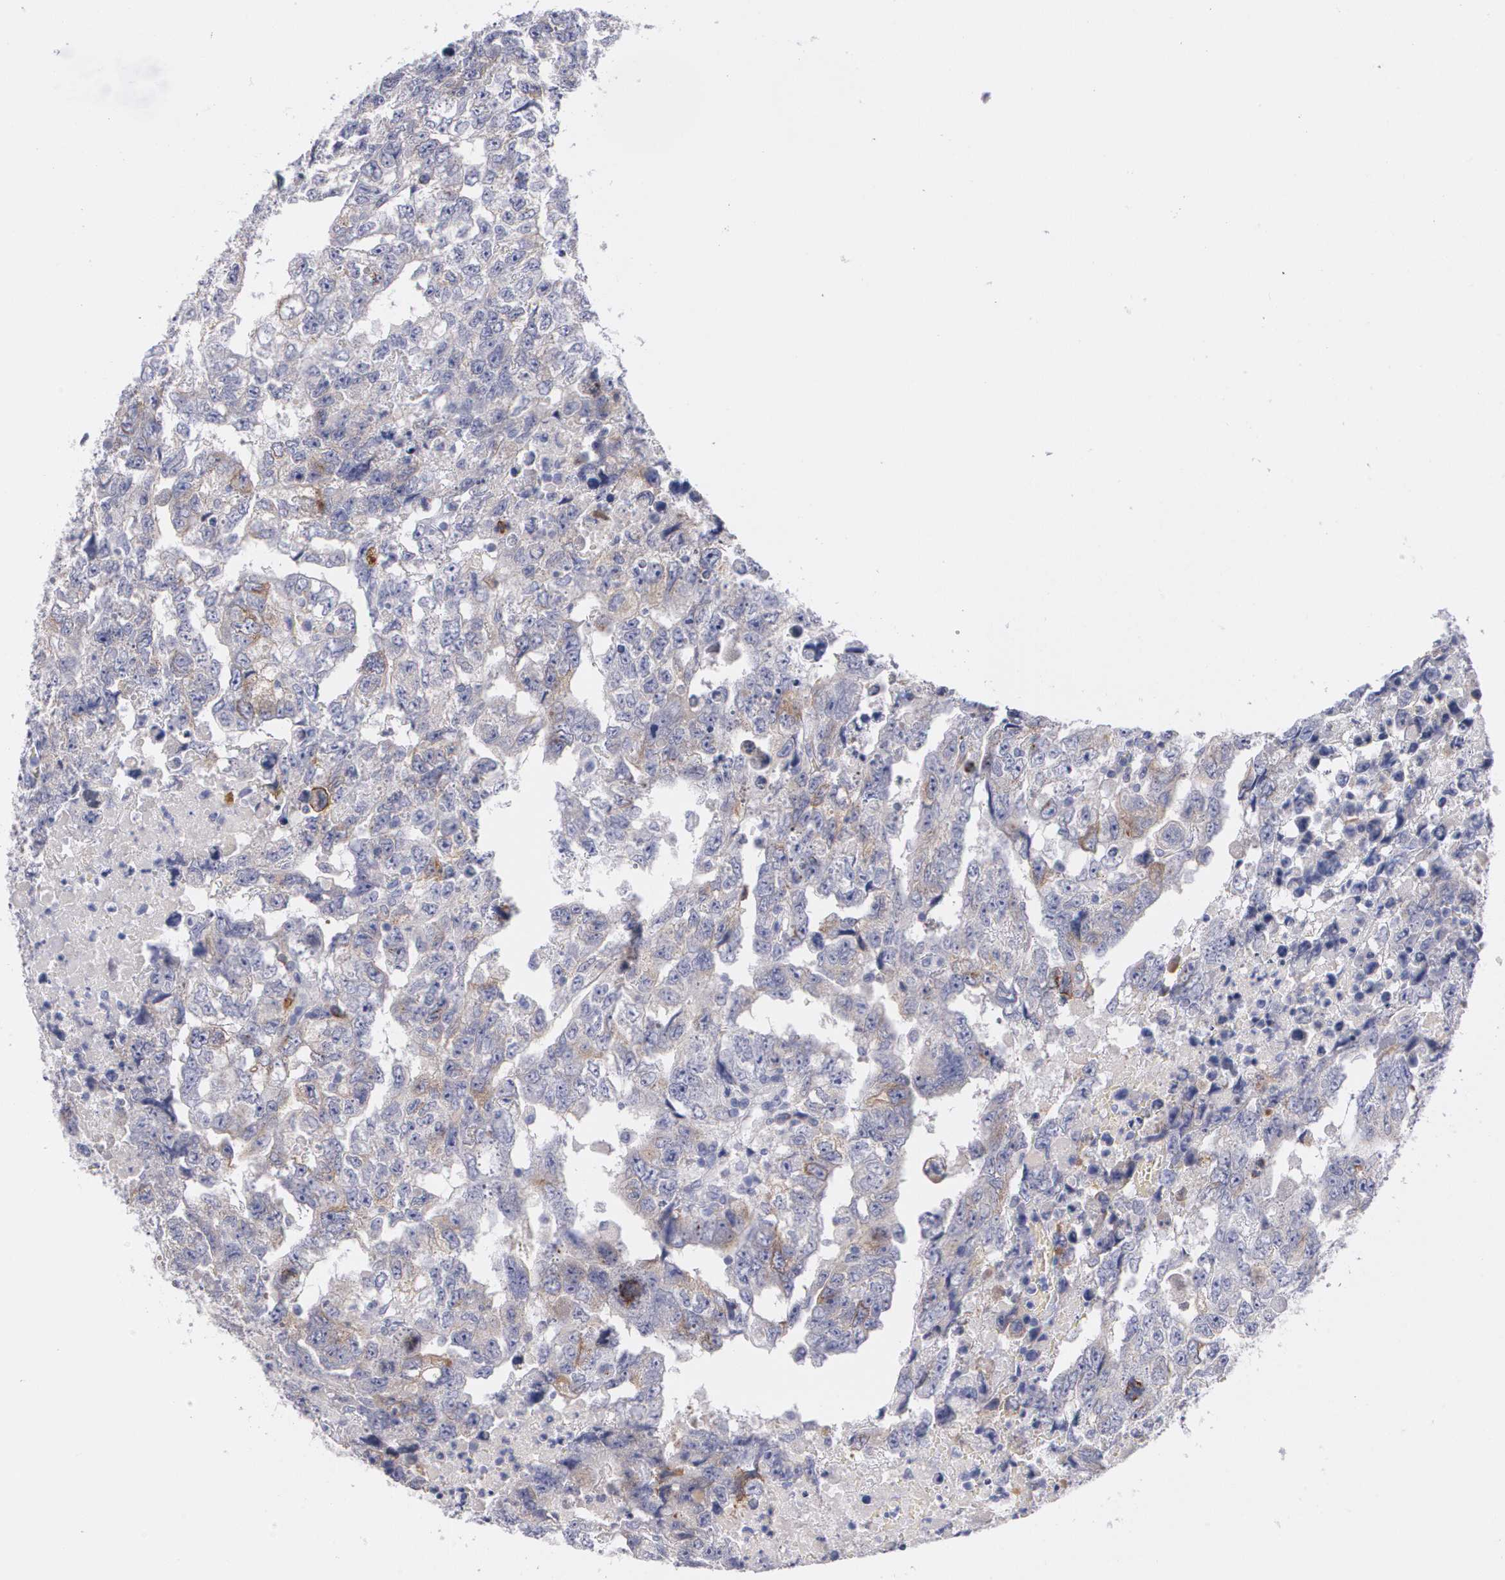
{"staining": {"intensity": "weak", "quantity": "25%-75%", "location": "cytoplasmic/membranous"}, "tissue": "testis cancer", "cell_type": "Tumor cells", "image_type": "cancer", "snomed": [{"axis": "morphology", "description": "Carcinoma, Embryonal, NOS"}, {"axis": "topography", "description": "Testis"}], "caption": "Human testis embryonal carcinoma stained with a protein marker exhibits weak staining in tumor cells.", "gene": "HMMR", "patient": {"sex": "male", "age": 36}}